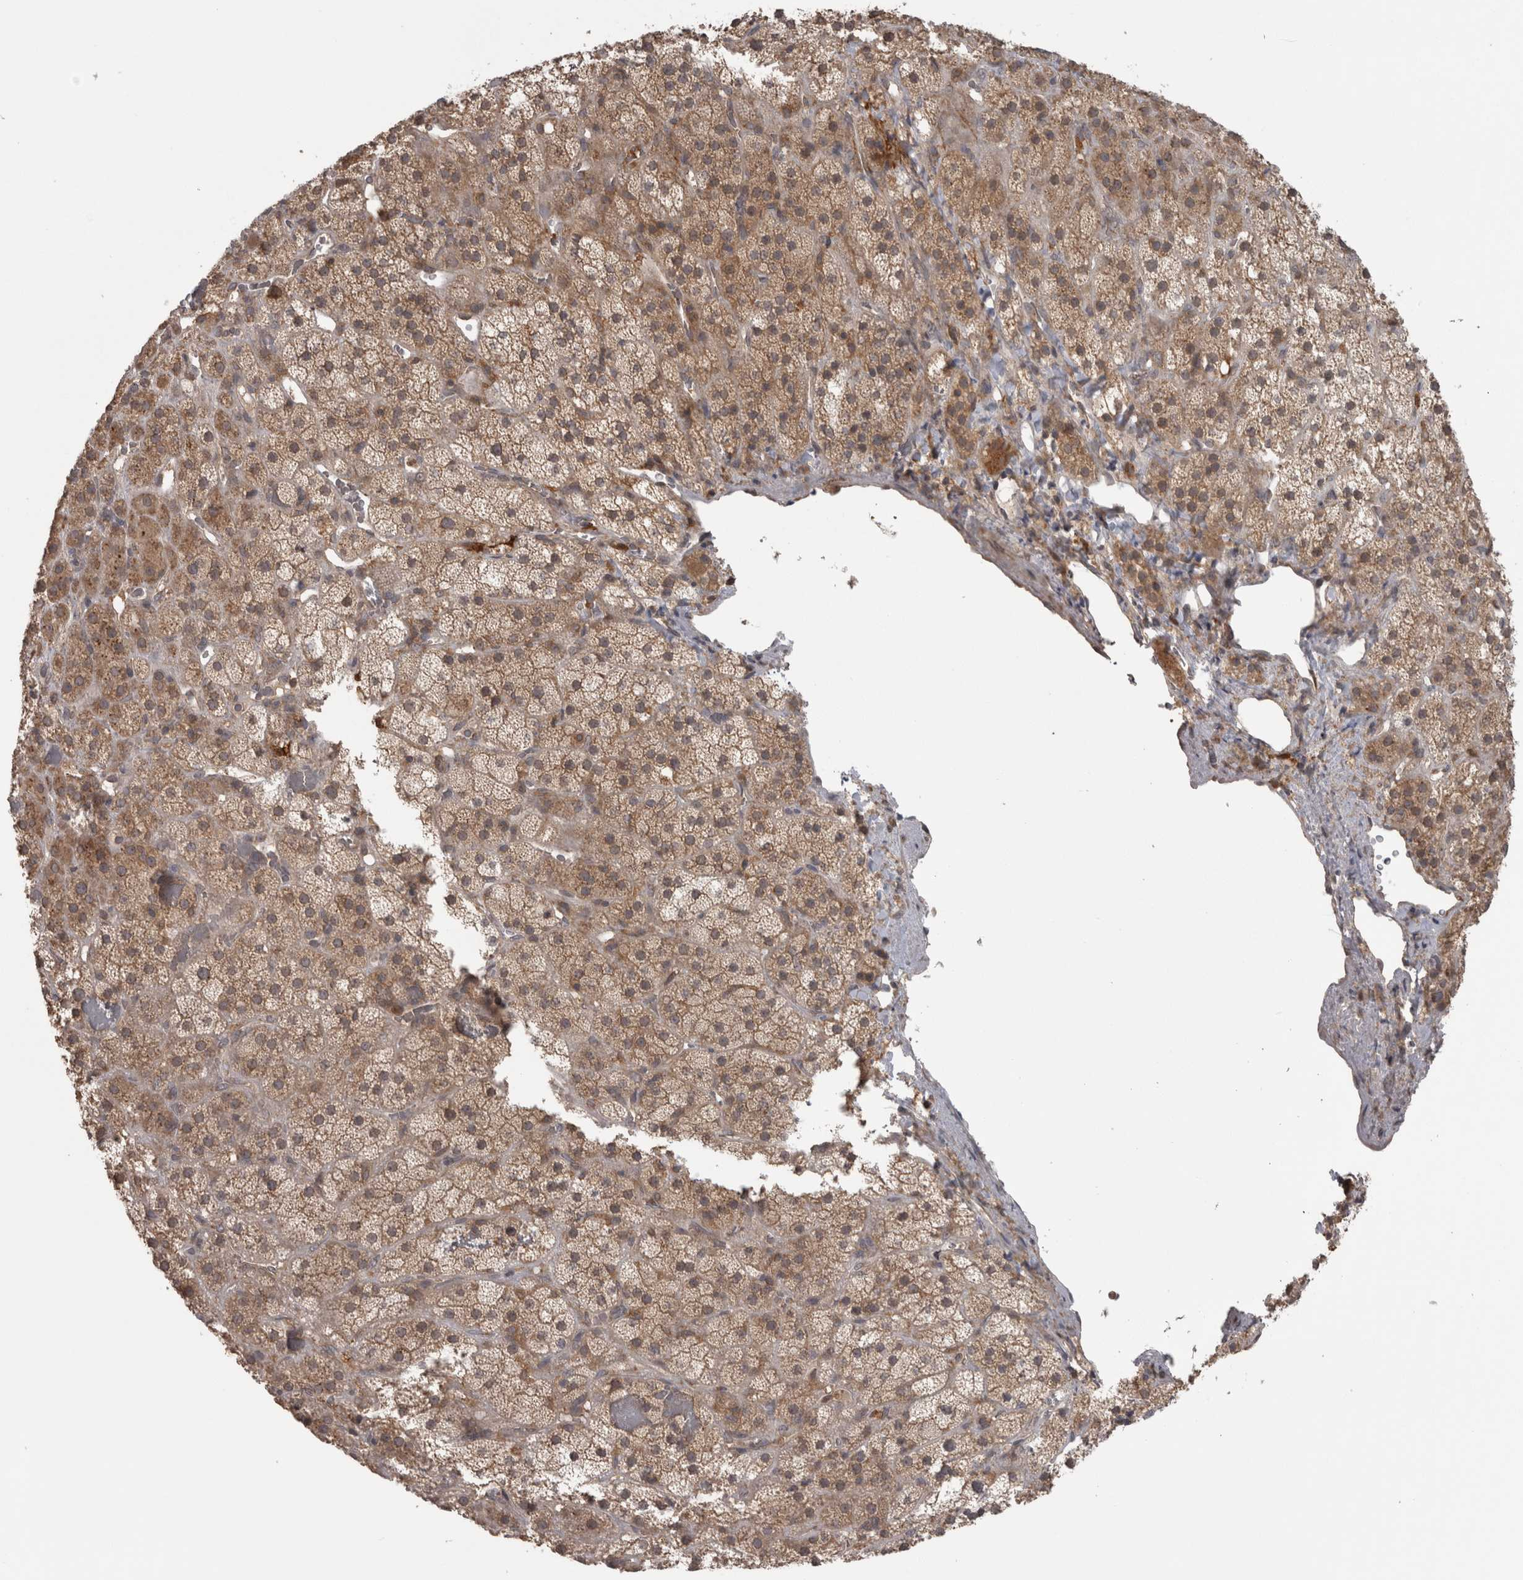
{"staining": {"intensity": "moderate", "quantity": ">75%", "location": "cytoplasmic/membranous"}, "tissue": "adrenal gland", "cell_type": "Glandular cells", "image_type": "normal", "snomed": [{"axis": "morphology", "description": "Normal tissue, NOS"}, {"axis": "topography", "description": "Adrenal gland"}], "caption": "Protein staining demonstrates moderate cytoplasmic/membranous staining in about >75% of glandular cells in benign adrenal gland.", "gene": "MICU3", "patient": {"sex": "male", "age": 57}}